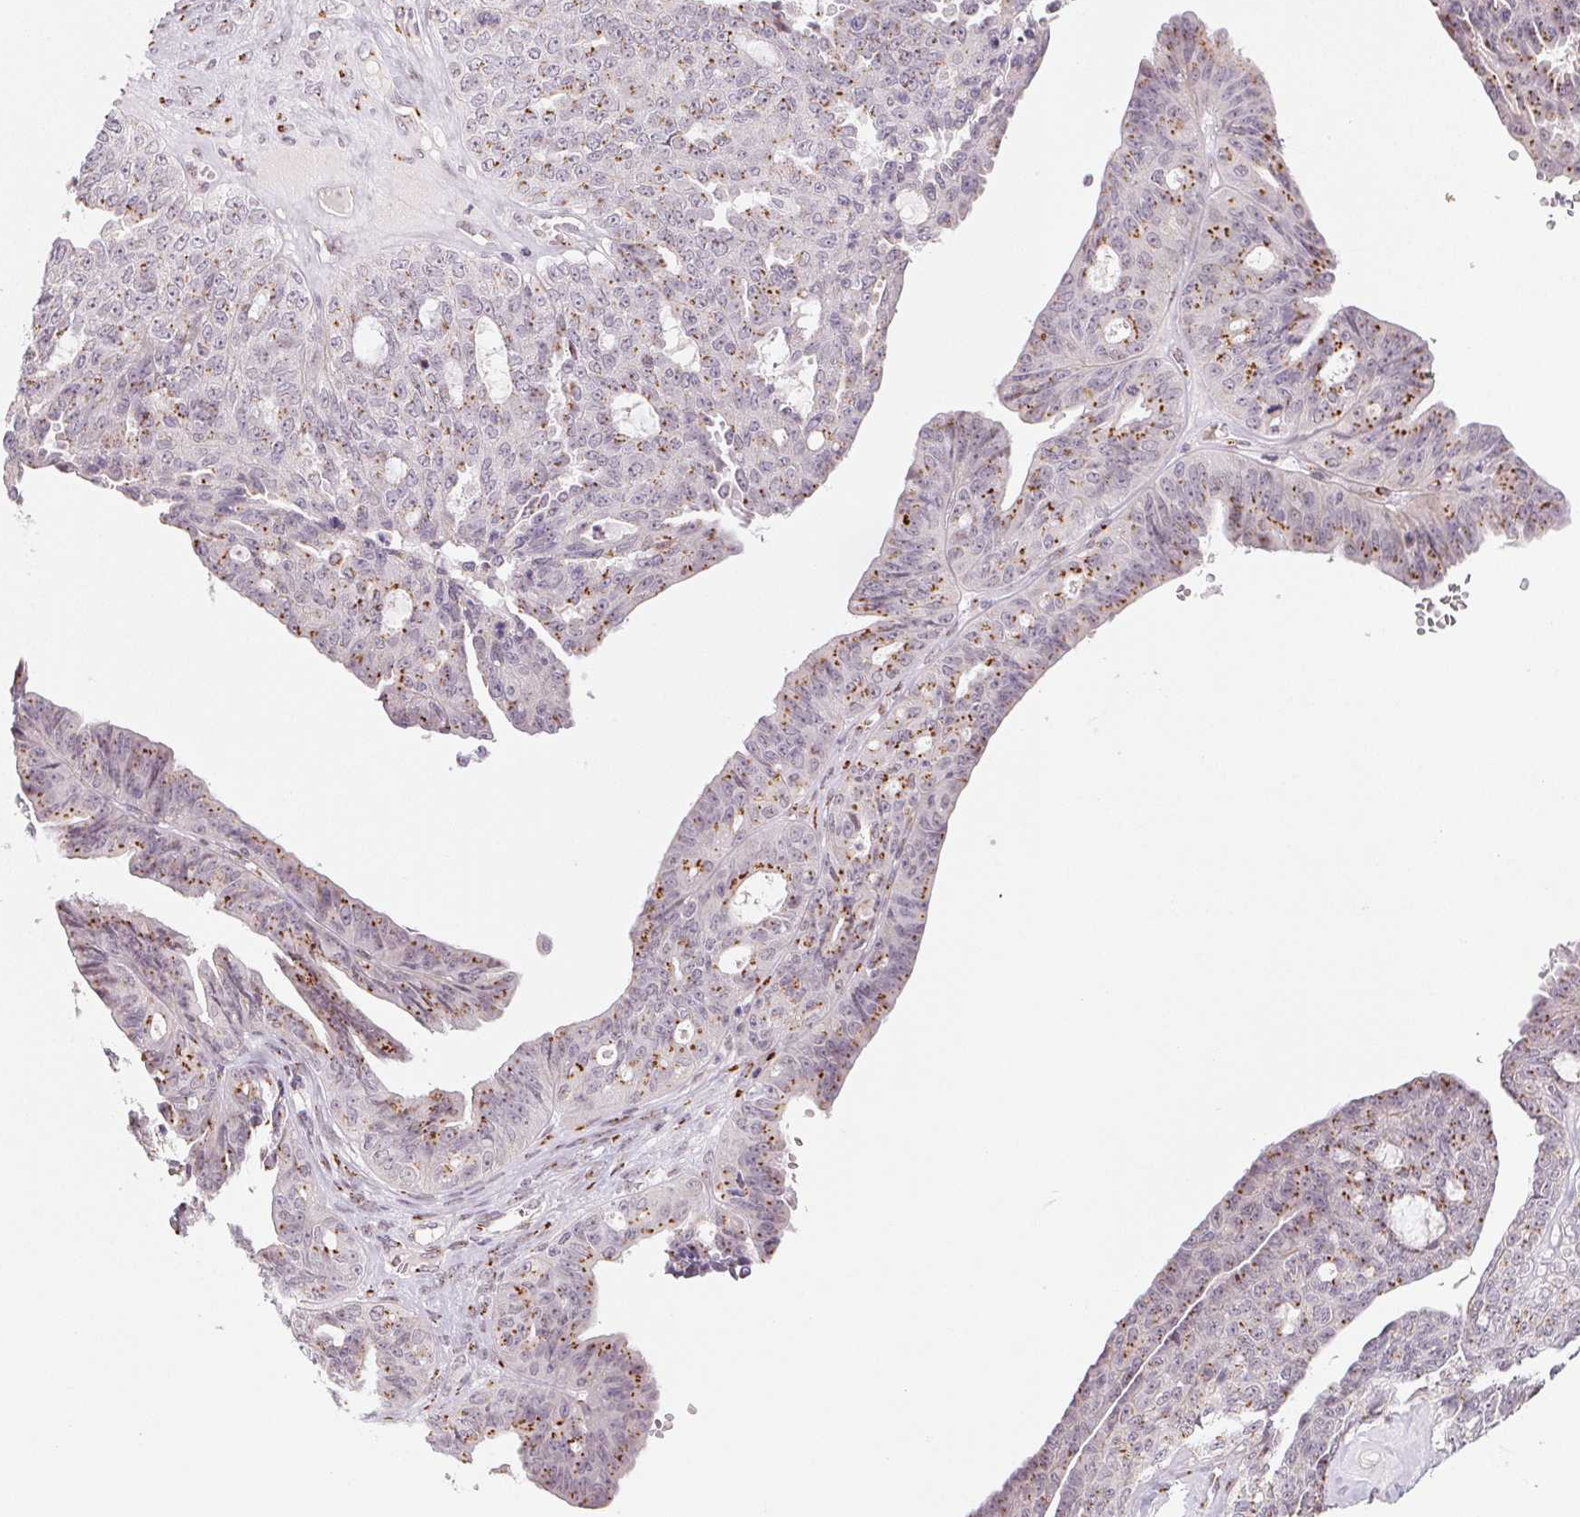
{"staining": {"intensity": "moderate", "quantity": "25%-75%", "location": "cytoplasmic/membranous"}, "tissue": "ovarian cancer", "cell_type": "Tumor cells", "image_type": "cancer", "snomed": [{"axis": "morphology", "description": "Cystadenocarcinoma, serous, NOS"}, {"axis": "topography", "description": "Ovary"}], "caption": "This is an image of IHC staining of ovarian serous cystadenocarcinoma, which shows moderate expression in the cytoplasmic/membranous of tumor cells.", "gene": "RAB22A", "patient": {"sex": "female", "age": 71}}